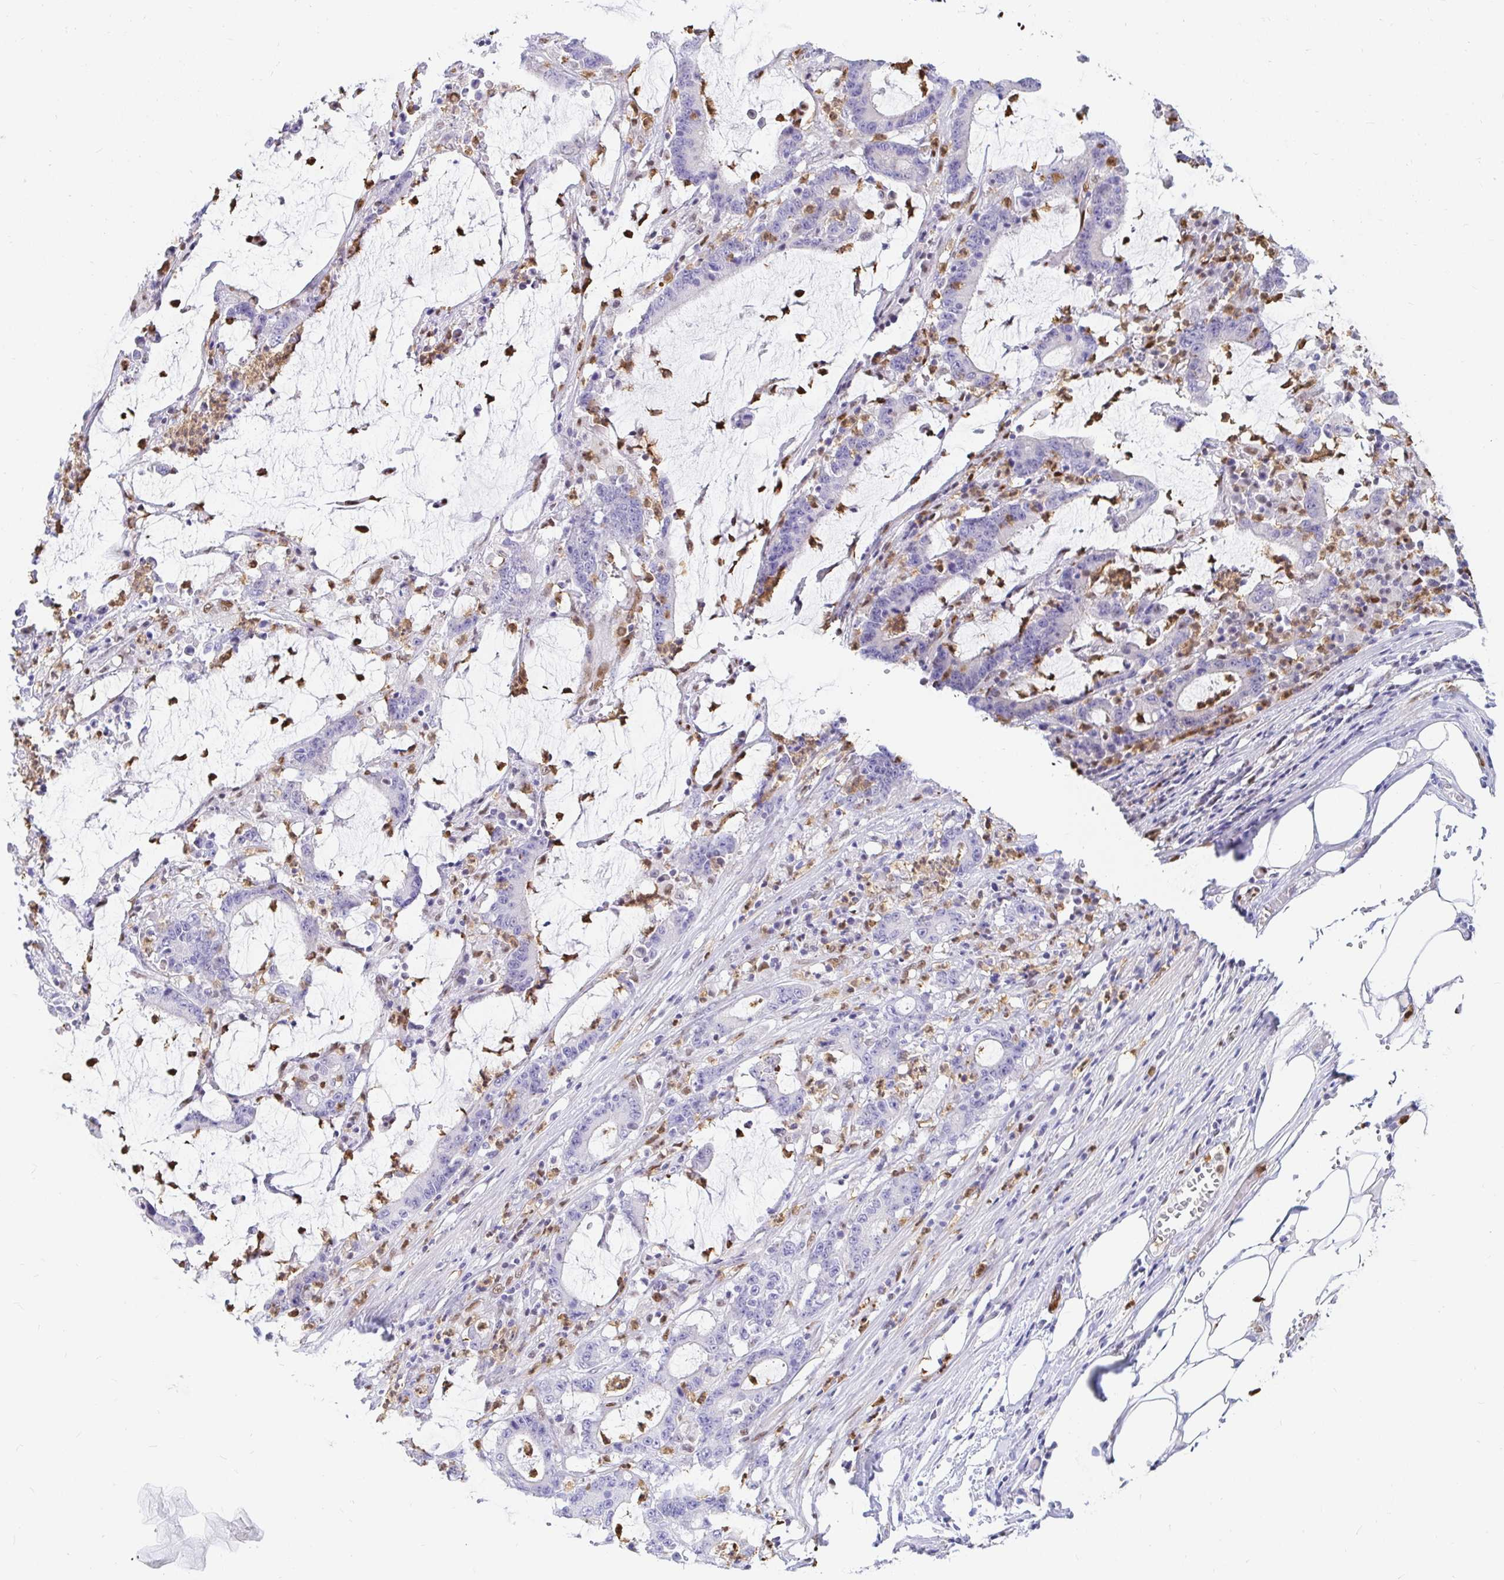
{"staining": {"intensity": "negative", "quantity": "none", "location": "none"}, "tissue": "stomach cancer", "cell_type": "Tumor cells", "image_type": "cancer", "snomed": [{"axis": "morphology", "description": "Adenocarcinoma, NOS"}, {"axis": "topography", "description": "Stomach, upper"}], "caption": "This is an IHC photomicrograph of adenocarcinoma (stomach). There is no expression in tumor cells.", "gene": "HINFP", "patient": {"sex": "male", "age": 68}}